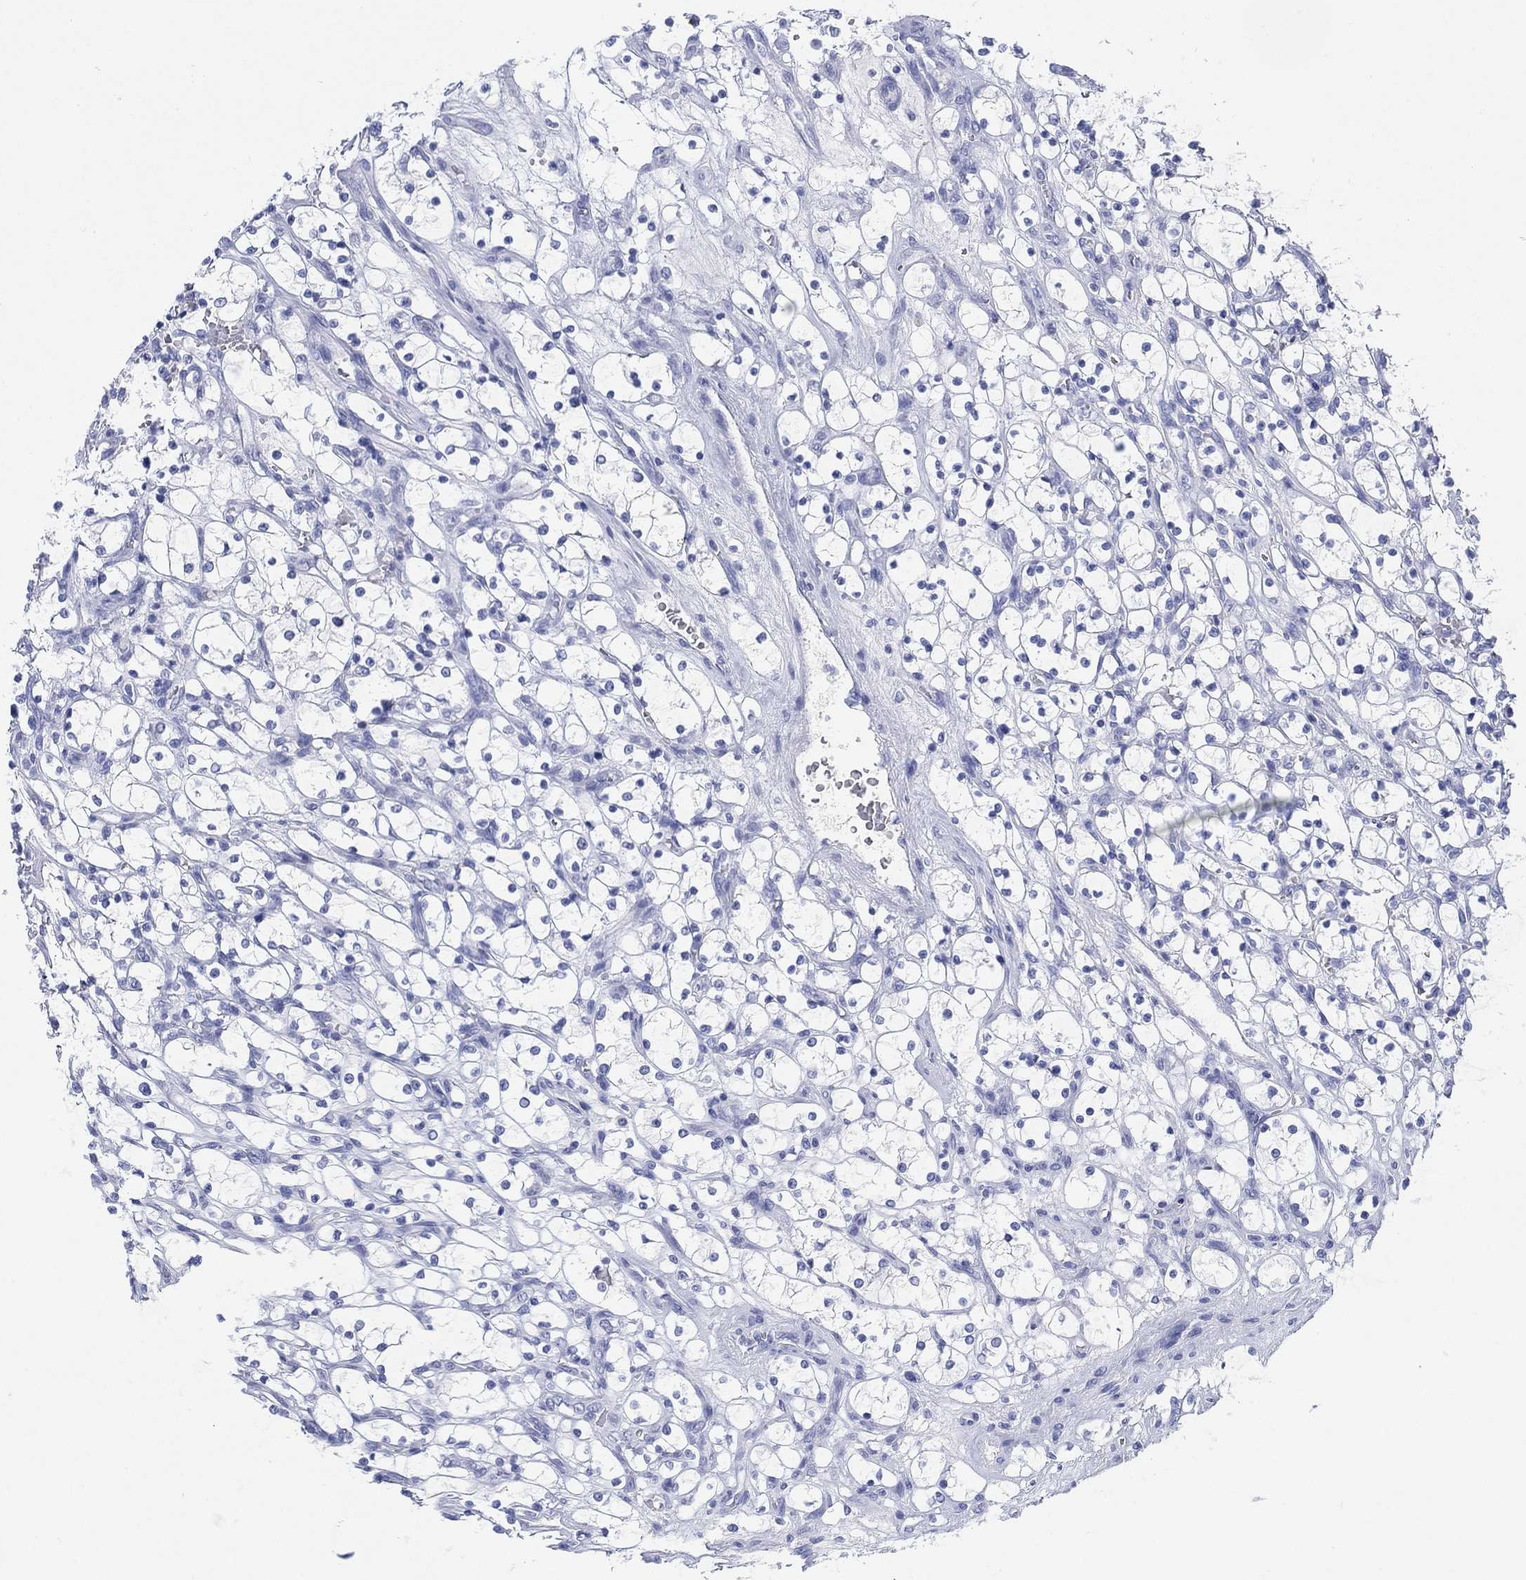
{"staining": {"intensity": "negative", "quantity": "none", "location": "none"}, "tissue": "renal cancer", "cell_type": "Tumor cells", "image_type": "cancer", "snomed": [{"axis": "morphology", "description": "Adenocarcinoma, NOS"}, {"axis": "topography", "description": "Kidney"}], "caption": "IHC photomicrograph of renal adenocarcinoma stained for a protein (brown), which demonstrates no staining in tumor cells.", "gene": "SLC9C2", "patient": {"sex": "female", "age": 69}}